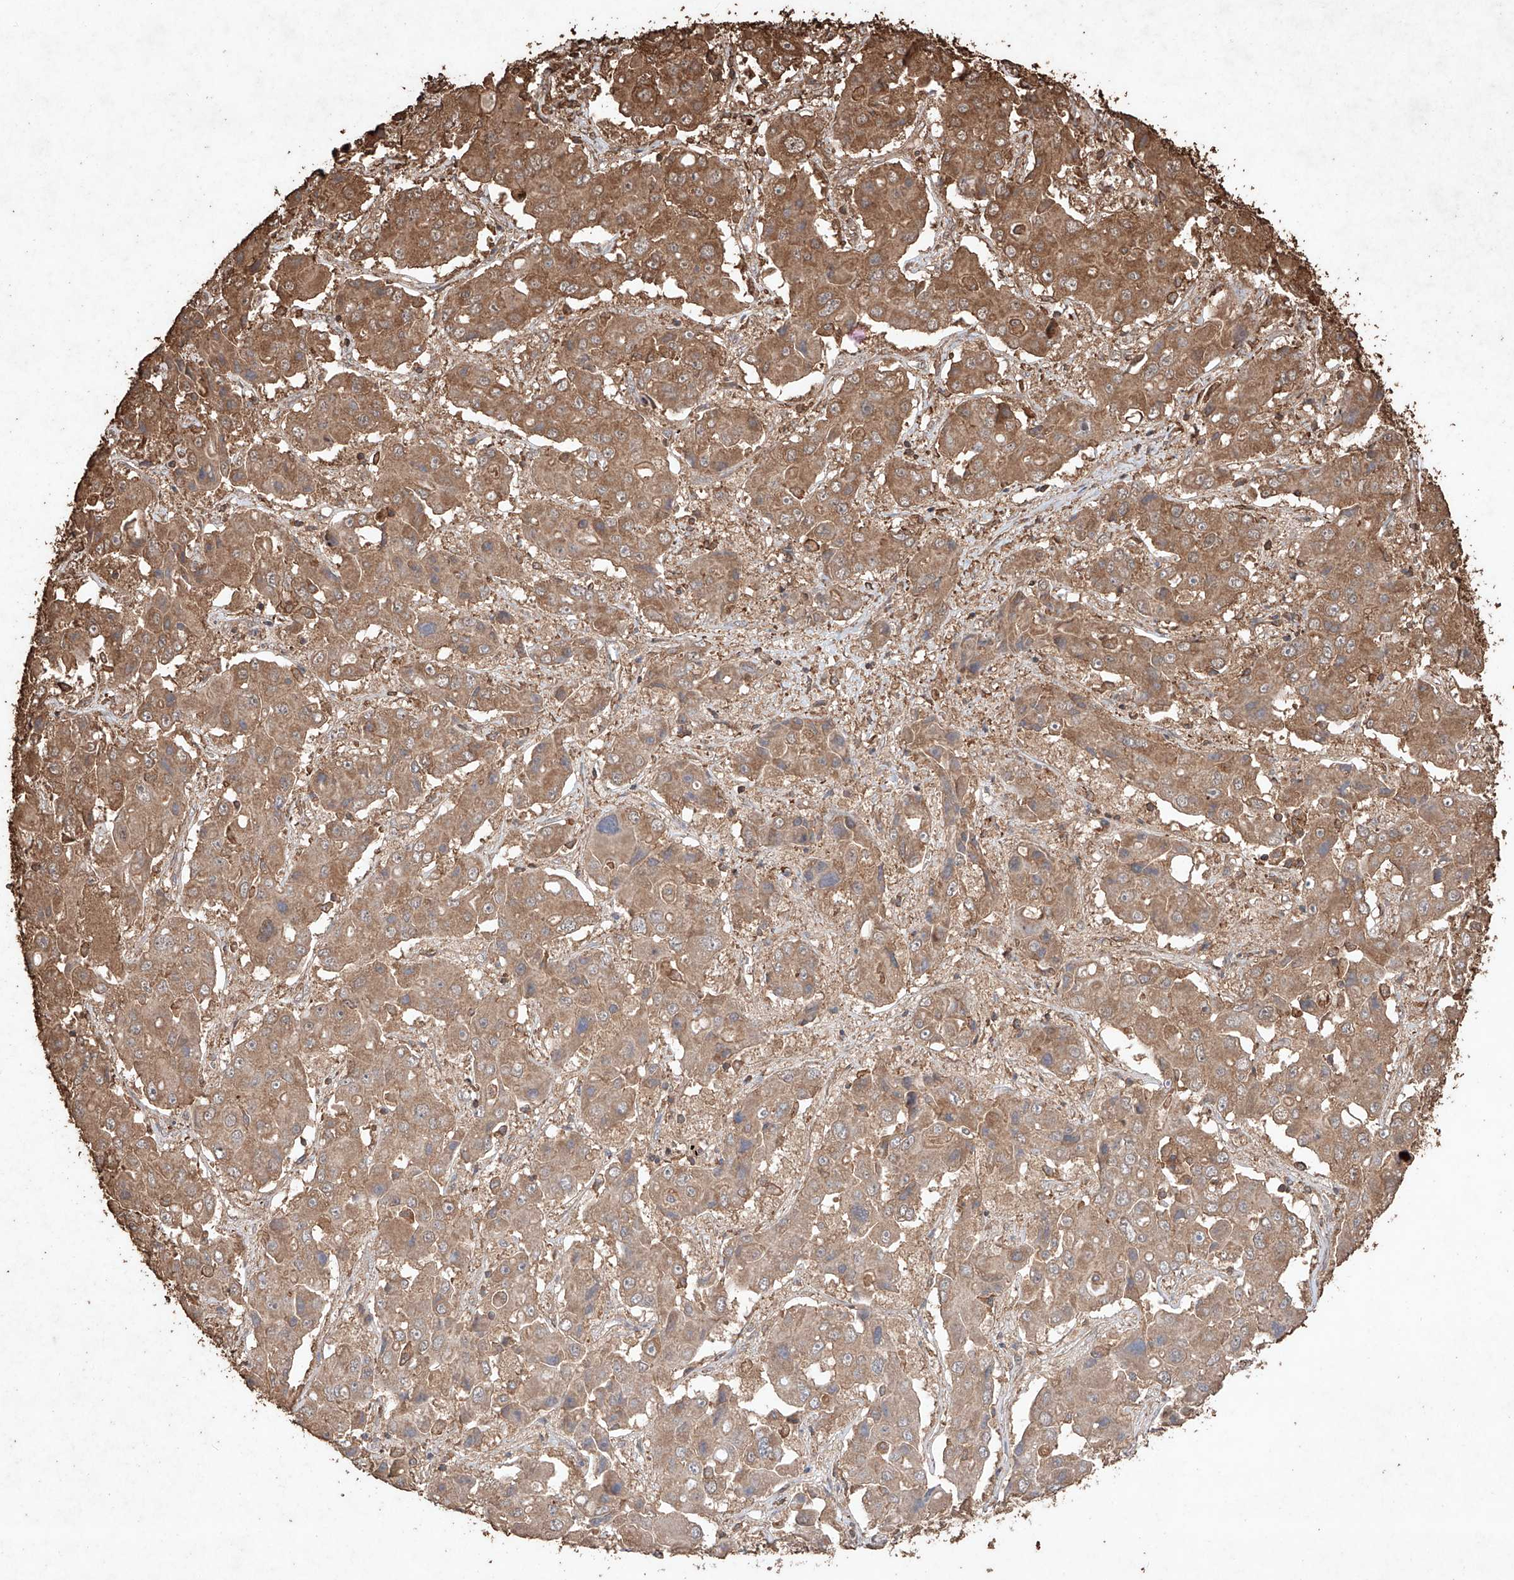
{"staining": {"intensity": "moderate", "quantity": ">75%", "location": "cytoplasmic/membranous"}, "tissue": "liver cancer", "cell_type": "Tumor cells", "image_type": "cancer", "snomed": [{"axis": "morphology", "description": "Cholangiocarcinoma"}, {"axis": "topography", "description": "Liver"}], "caption": "IHC image of human cholangiocarcinoma (liver) stained for a protein (brown), which reveals medium levels of moderate cytoplasmic/membranous expression in about >75% of tumor cells.", "gene": "M6PR", "patient": {"sex": "male", "age": 67}}